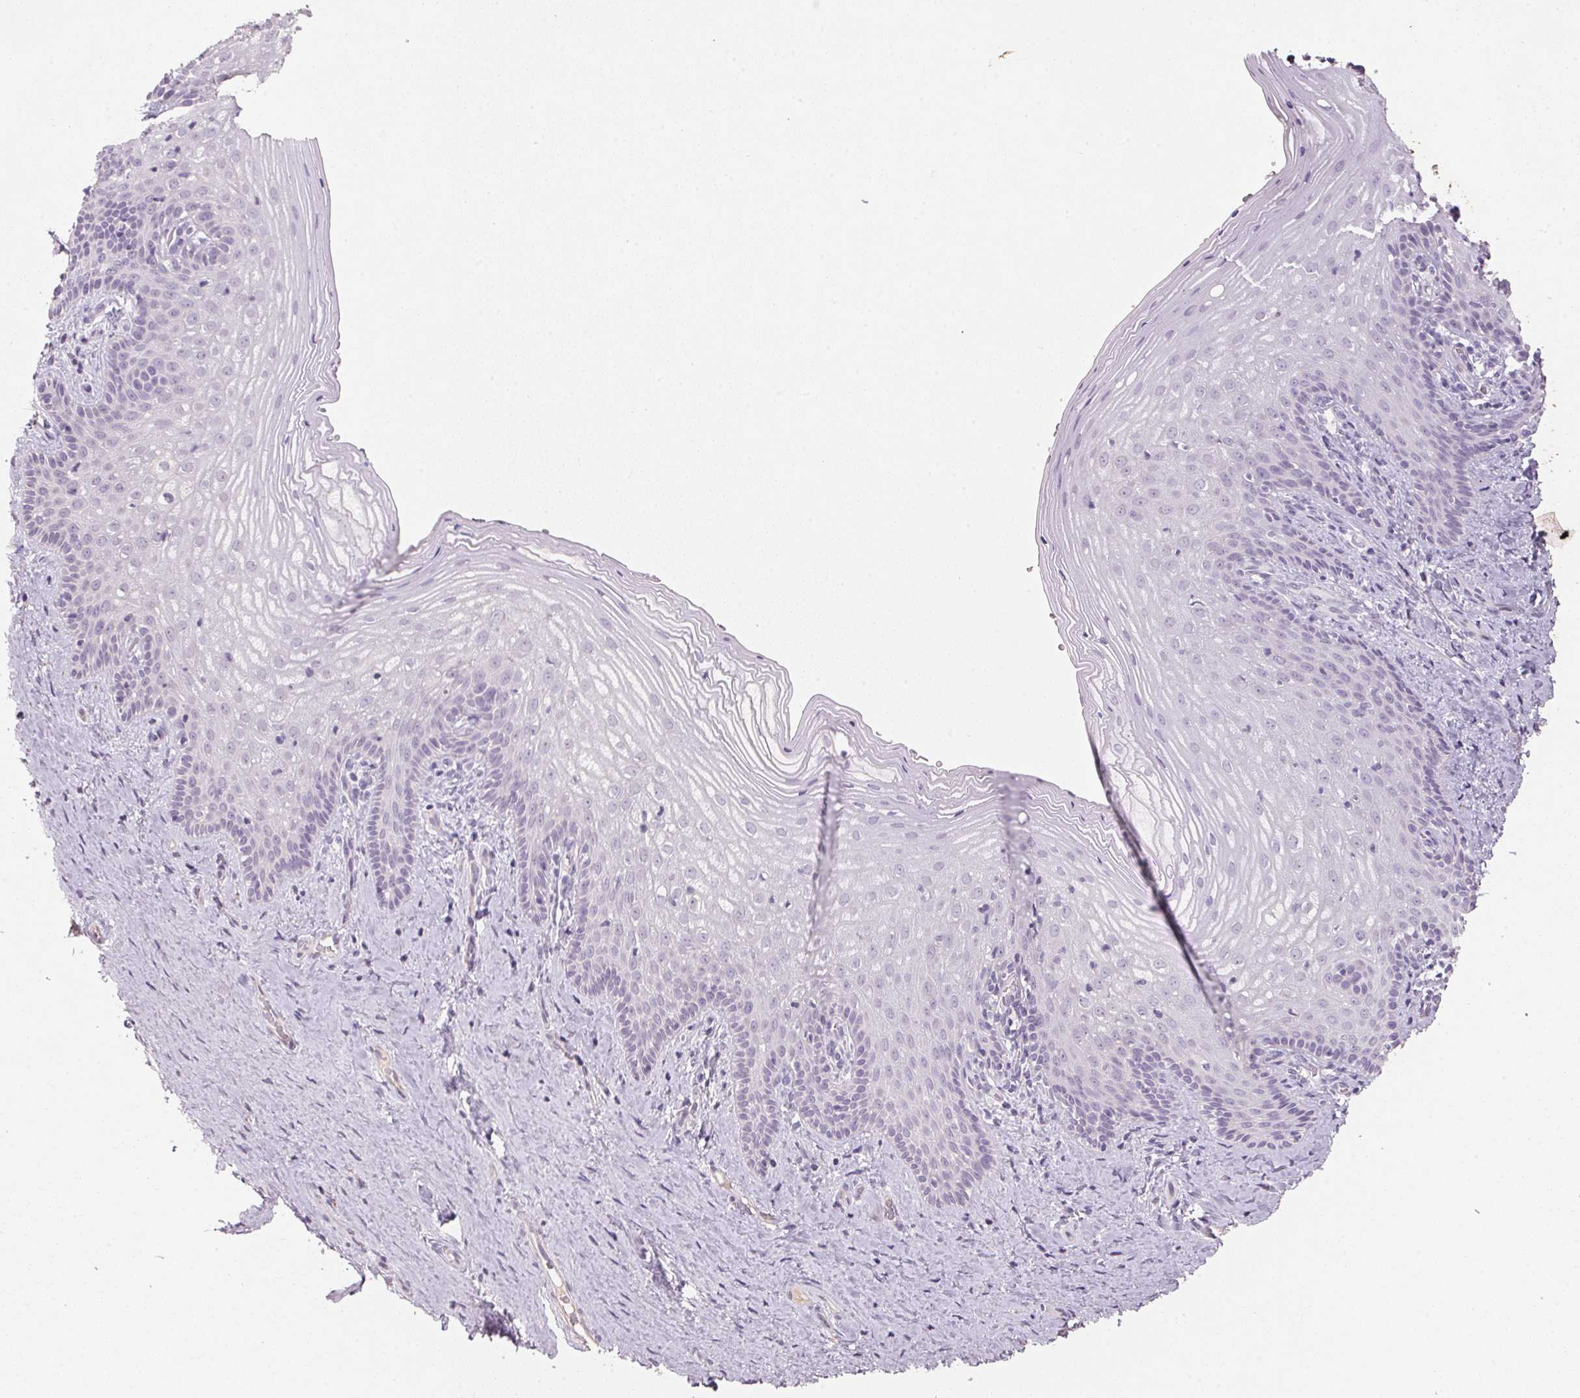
{"staining": {"intensity": "negative", "quantity": "none", "location": "none"}, "tissue": "vagina", "cell_type": "Squamous epithelial cells", "image_type": "normal", "snomed": [{"axis": "morphology", "description": "Normal tissue, NOS"}, {"axis": "topography", "description": "Vagina"}], "caption": "High magnification brightfield microscopy of unremarkable vagina stained with DAB (3,3'-diaminobenzidine) (brown) and counterstained with hematoxylin (blue): squamous epithelial cells show no significant expression.", "gene": "CXCL5", "patient": {"sex": "female", "age": 45}}